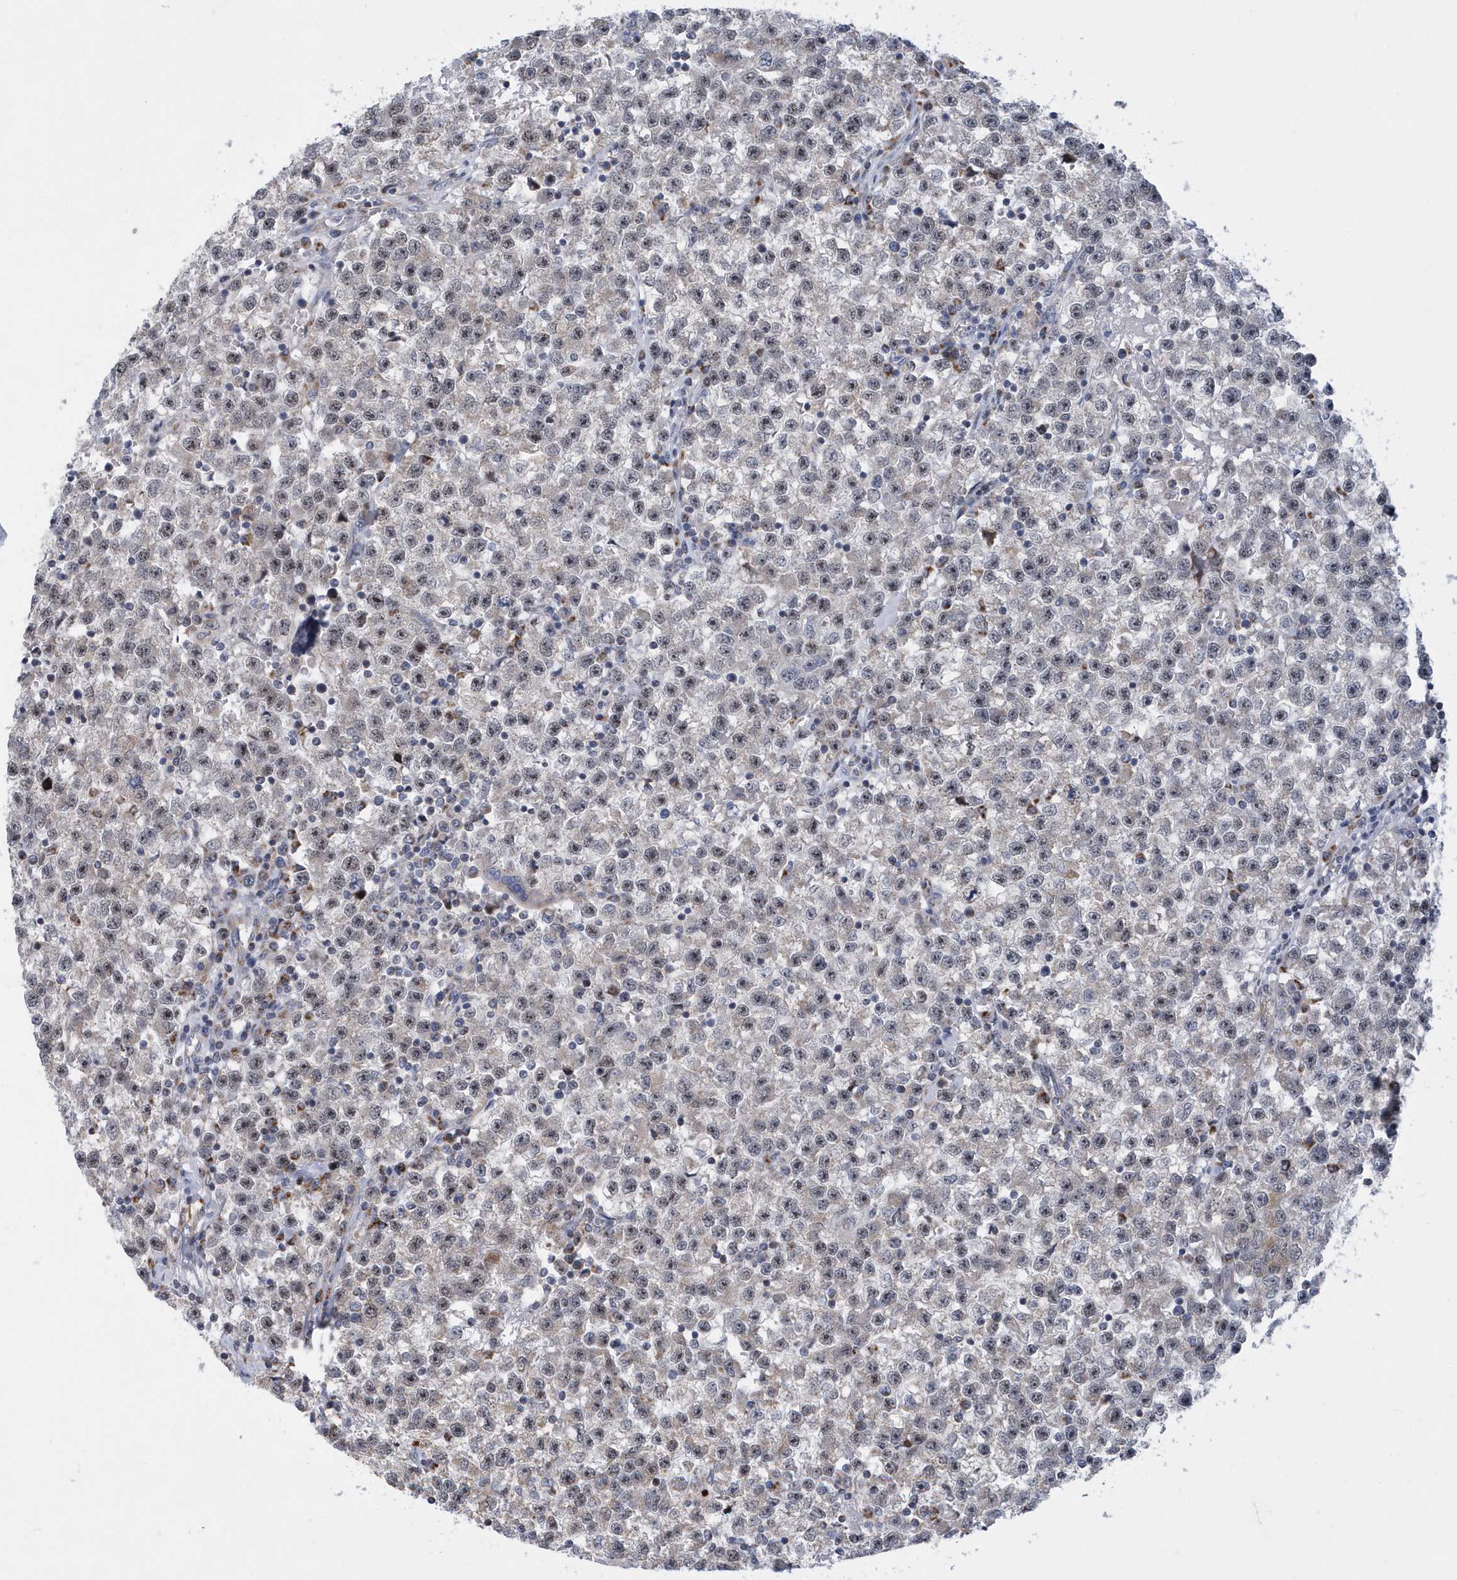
{"staining": {"intensity": "negative", "quantity": "none", "location": "none"}, "tissue": "testis cancer", "cell_type": "Tumor cells", "image_type": "cancer", "snomed": [{"axis": "morphology", "description": "Seminoma, NOS"}, {"axis": "topography", "description": "Testis"}], "caption": "A high-resolution micrograph shows IHC staining of testis cancer (seminoma), which reveals no significant positivity in tumor cells. (DAB (3,3'-diaminobenzidine) immunohistochemistry, high magnification).", "gene": "VWA5B2", "patient": {"sex": "male", "age": 22}}